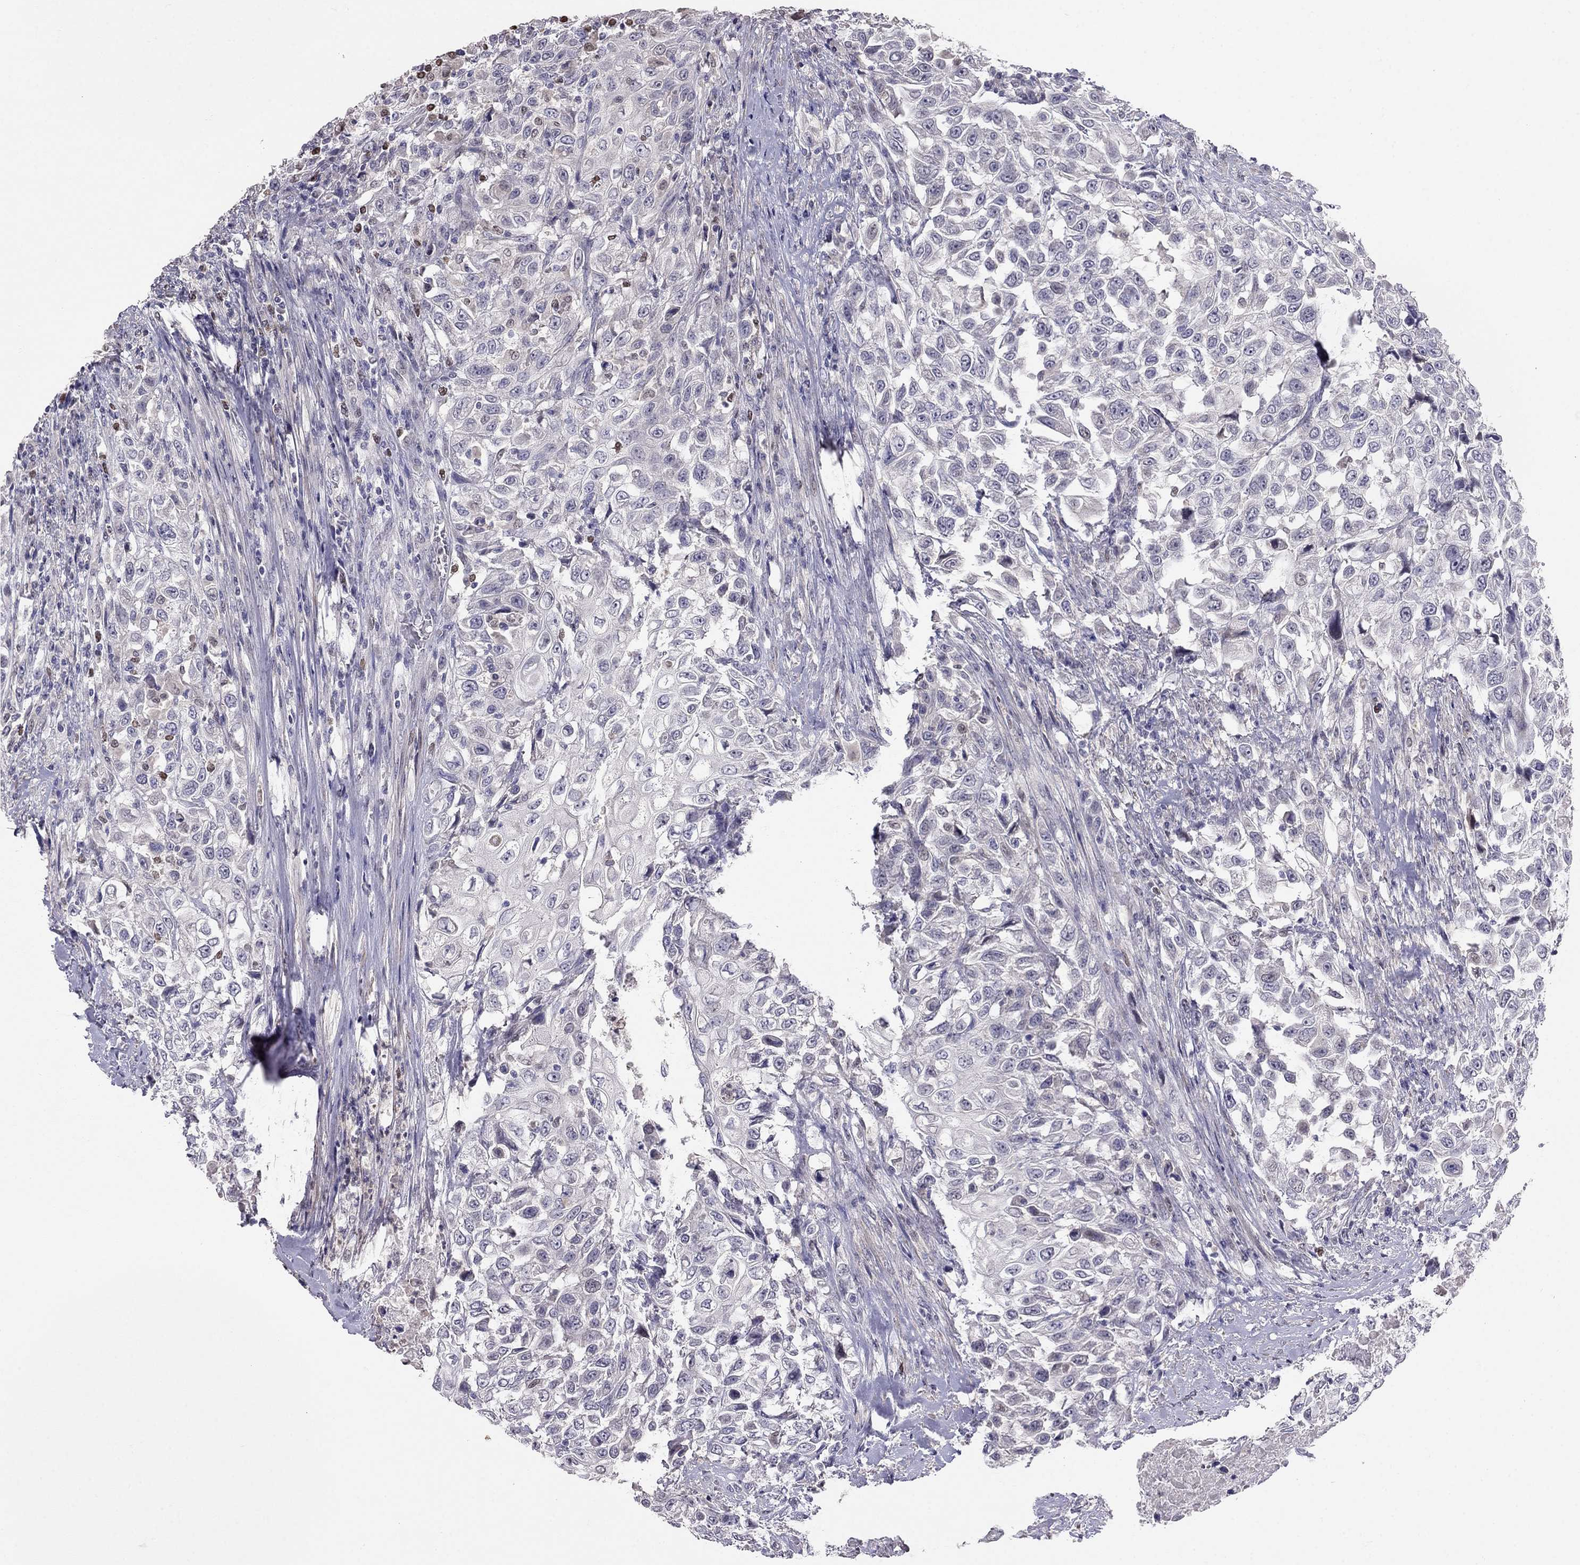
{"staining": {"intensity": "negative", "quantity": "none", "location": "none"}, "tissue": "urothelial cancer", "cell_type": "Tumor cells", "image_type": "cancer", "snomed": [{"axis": "morphology", "description": "Urothelial carcinoma, High grade"}, {"axis": "topography", "description": "Urinary bladder"}], "caption": "This is an IHC photomicrograph of human high-grade urothelial carcinoma. There is no expression in tumor cells.", "gene": "LRRC39", "patient": {"sex": "female", "age": 56}}